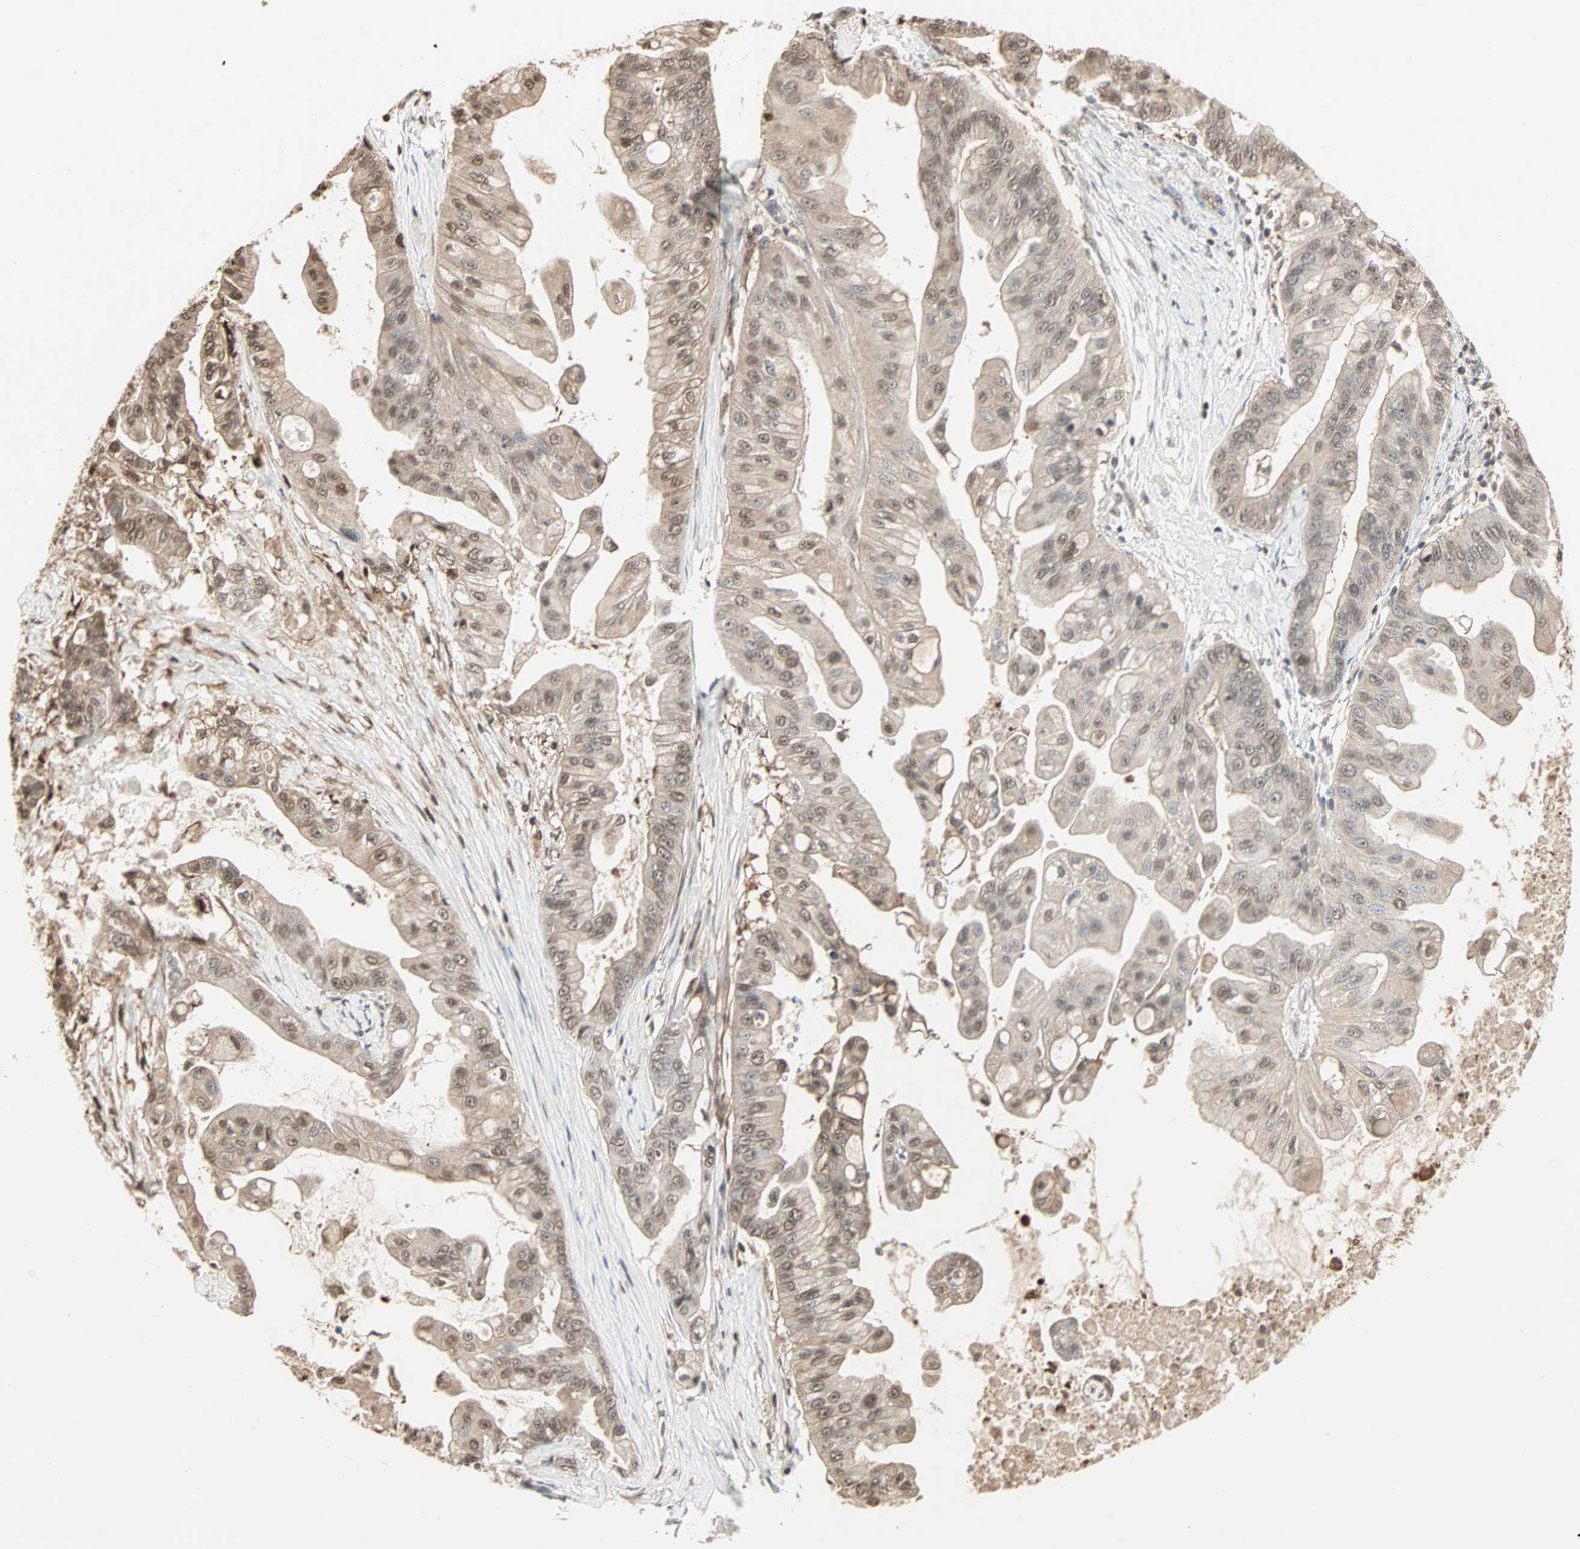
{"staining": {"intensity": "moderate", "quantity": ">75%", "location": "cytoplasmic/membranous,nuclear"}, "tissue": "pancreatic cancer", "cell_type": "Tumor cells", "image_type": "cancer", "snomed": [{"axis": "morphology", "description": "Adenocarcinoma, NOS"}, {"axis": "topography", "description": "Pancreas"}], "caption": "Human pancreatic adenocarcinoma stained with a brown dye demonstrates moderate cytoplasmic/membranous and nuclear positive positivity in about >75% of tumor cells.", "gene": "DRG2", "patient": {"sex": "female", "age": 75}}